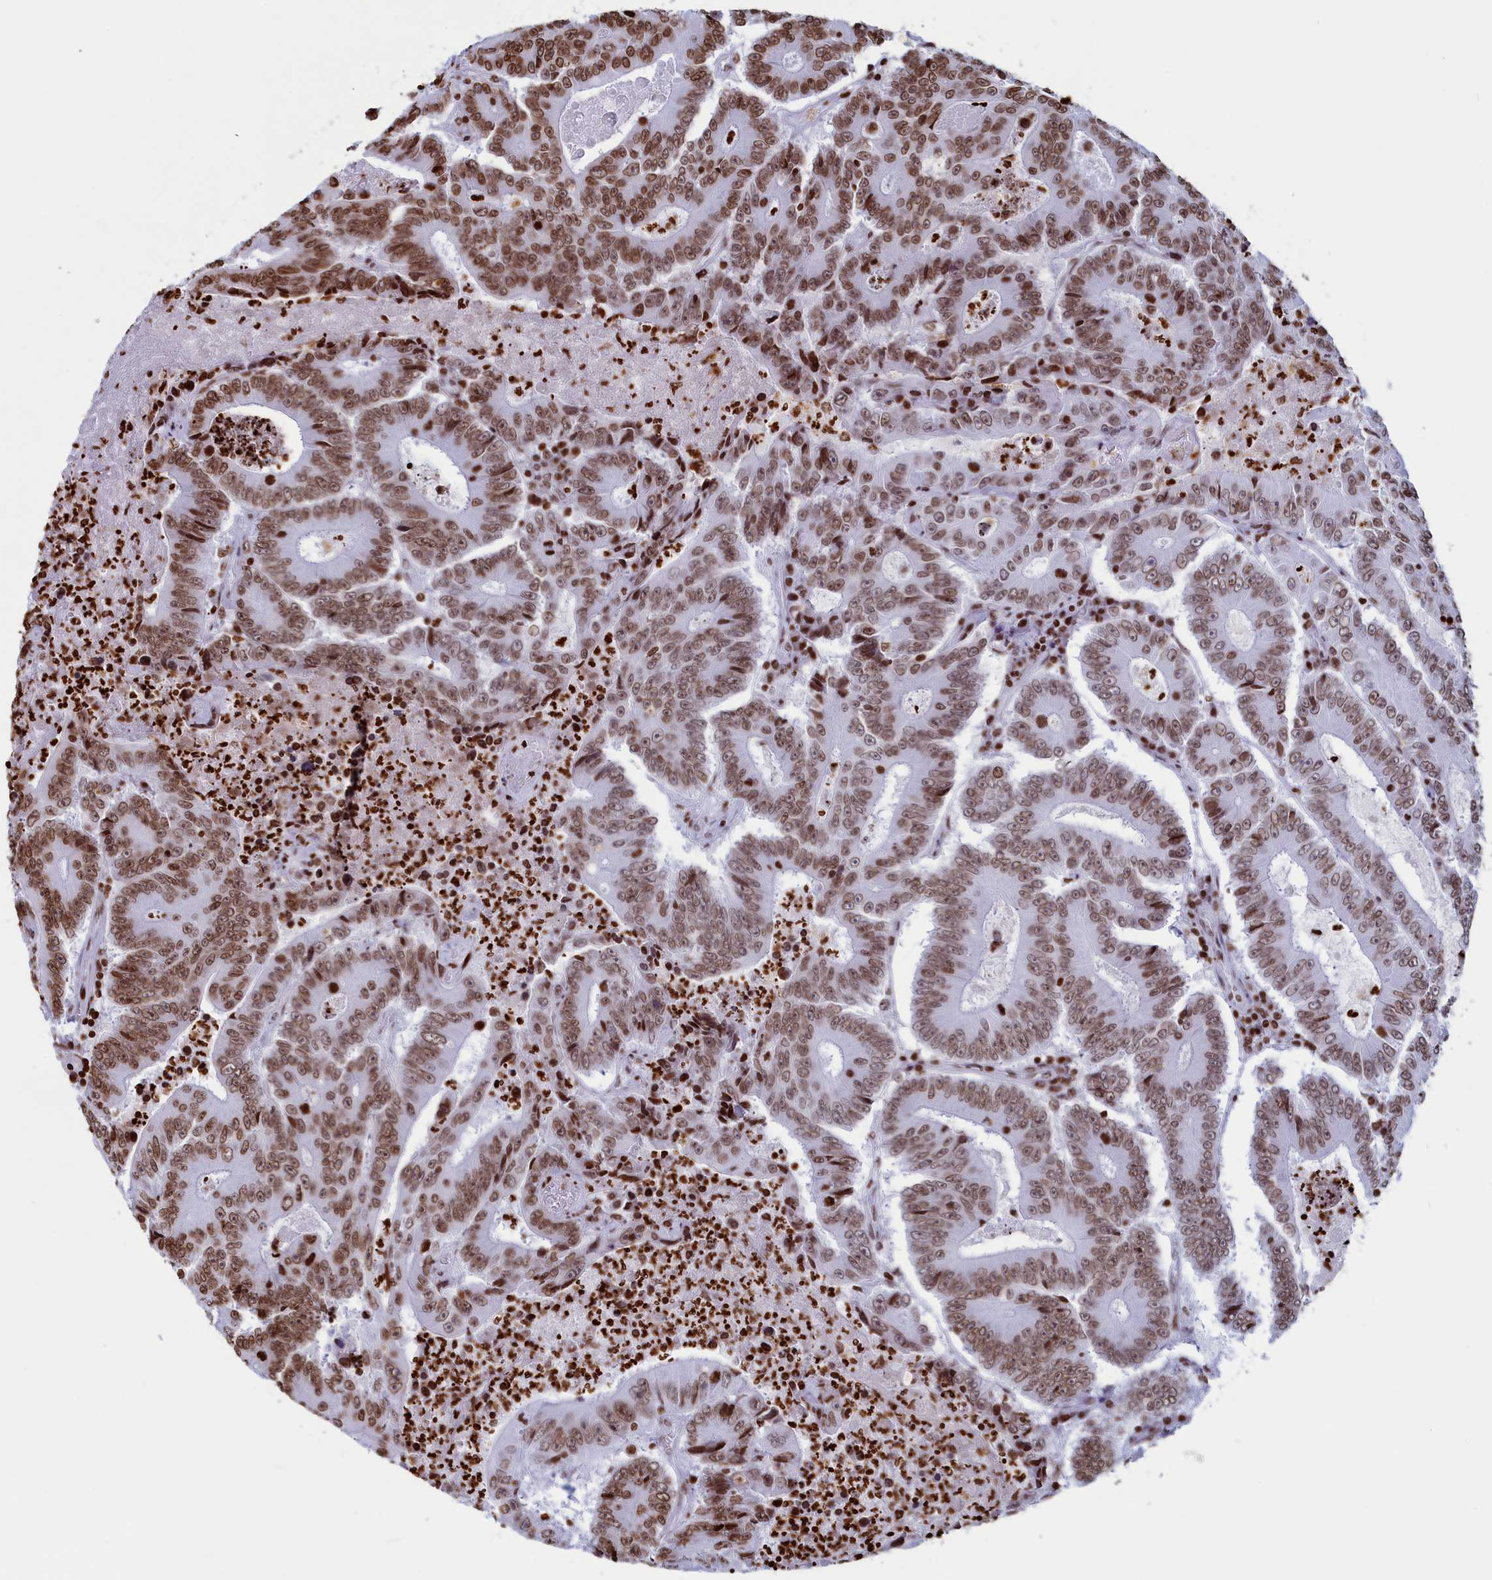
{"staining": {"intensity": "moderate", "quantity": ">75%", "location": "nuclear"}, "tissue": "colorectal cancer", "cell_type": "Tumor cells", "image_type": "cancer", "snomed": [{"axis": "morphology", "description": "Adenocarcinoma, NOS"}, {"axis": "topography", "description": "Colon"}], "caption": "Immunohistochemical staining of human colorectal cancer demonstrates moderate nuclear protein staining in about >75% of tumor cells. The protein is shown in brown color, while the nuclei are stained blue.", "gene": "APOBEC3A", "patient": {"sex": "male", "age": 83}}